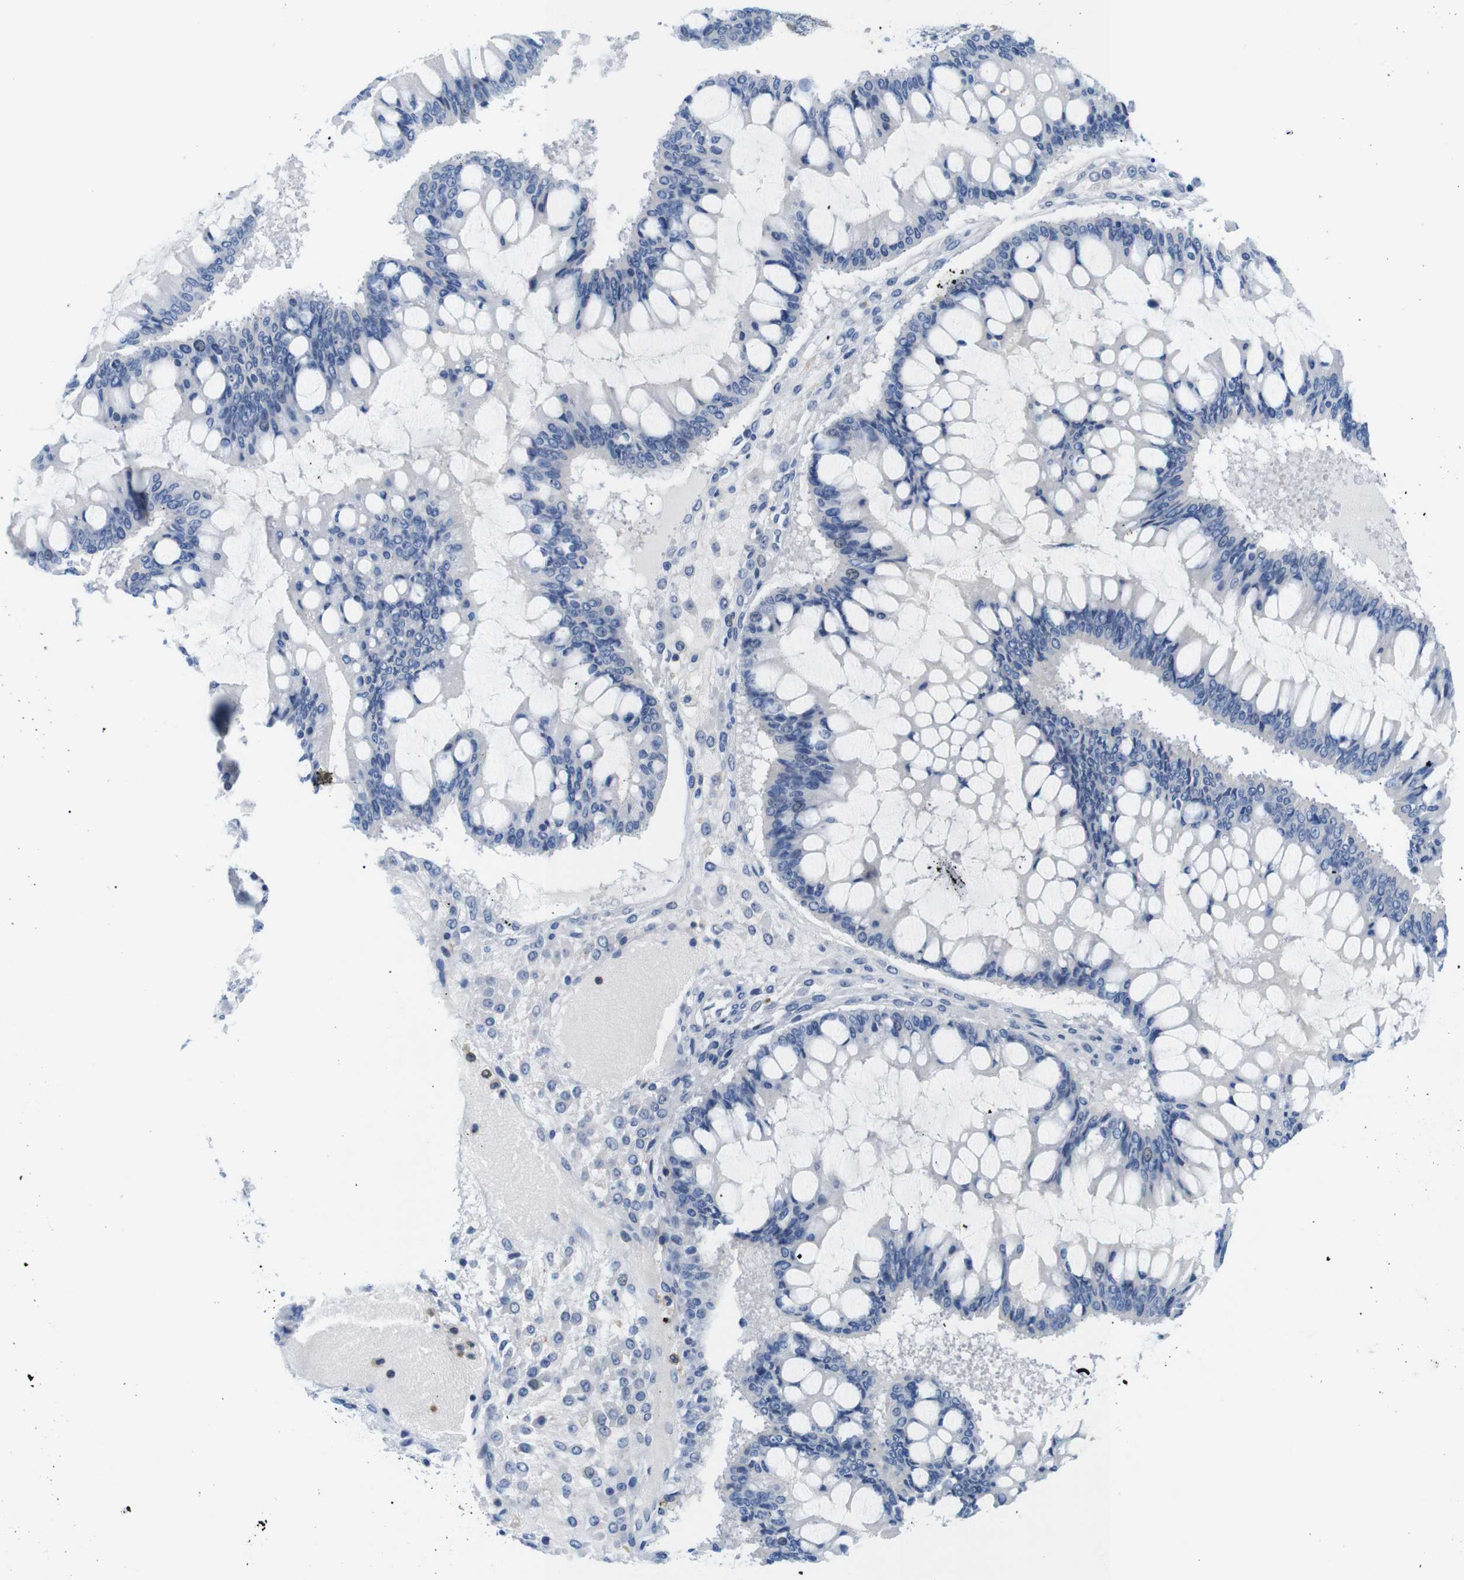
{"staining": {"intensity": "negative", "quantity": "none", "location": "none"}, "tissue": "ovarian cancer", "cell_type": "Tumor cells", "image_type": "cancer", "snomed": [{"axis": "morphology", "description": "Cystadenocarcinoma, mucinous, NOS"}, {"axis": "topography", "description": "Ovary"}], "caption": "Immunohistochemistry (IHC) photomicrograph of neoplastic tissue: human mucinous cystadenocarcinoma (ovarian) stained with DAB displays no significant protein positivity in tumor cells. (DAB immunohistochemistry, high magnification).", "gene": "CD300C", "patient": {"sex": "female", "age": 73}}